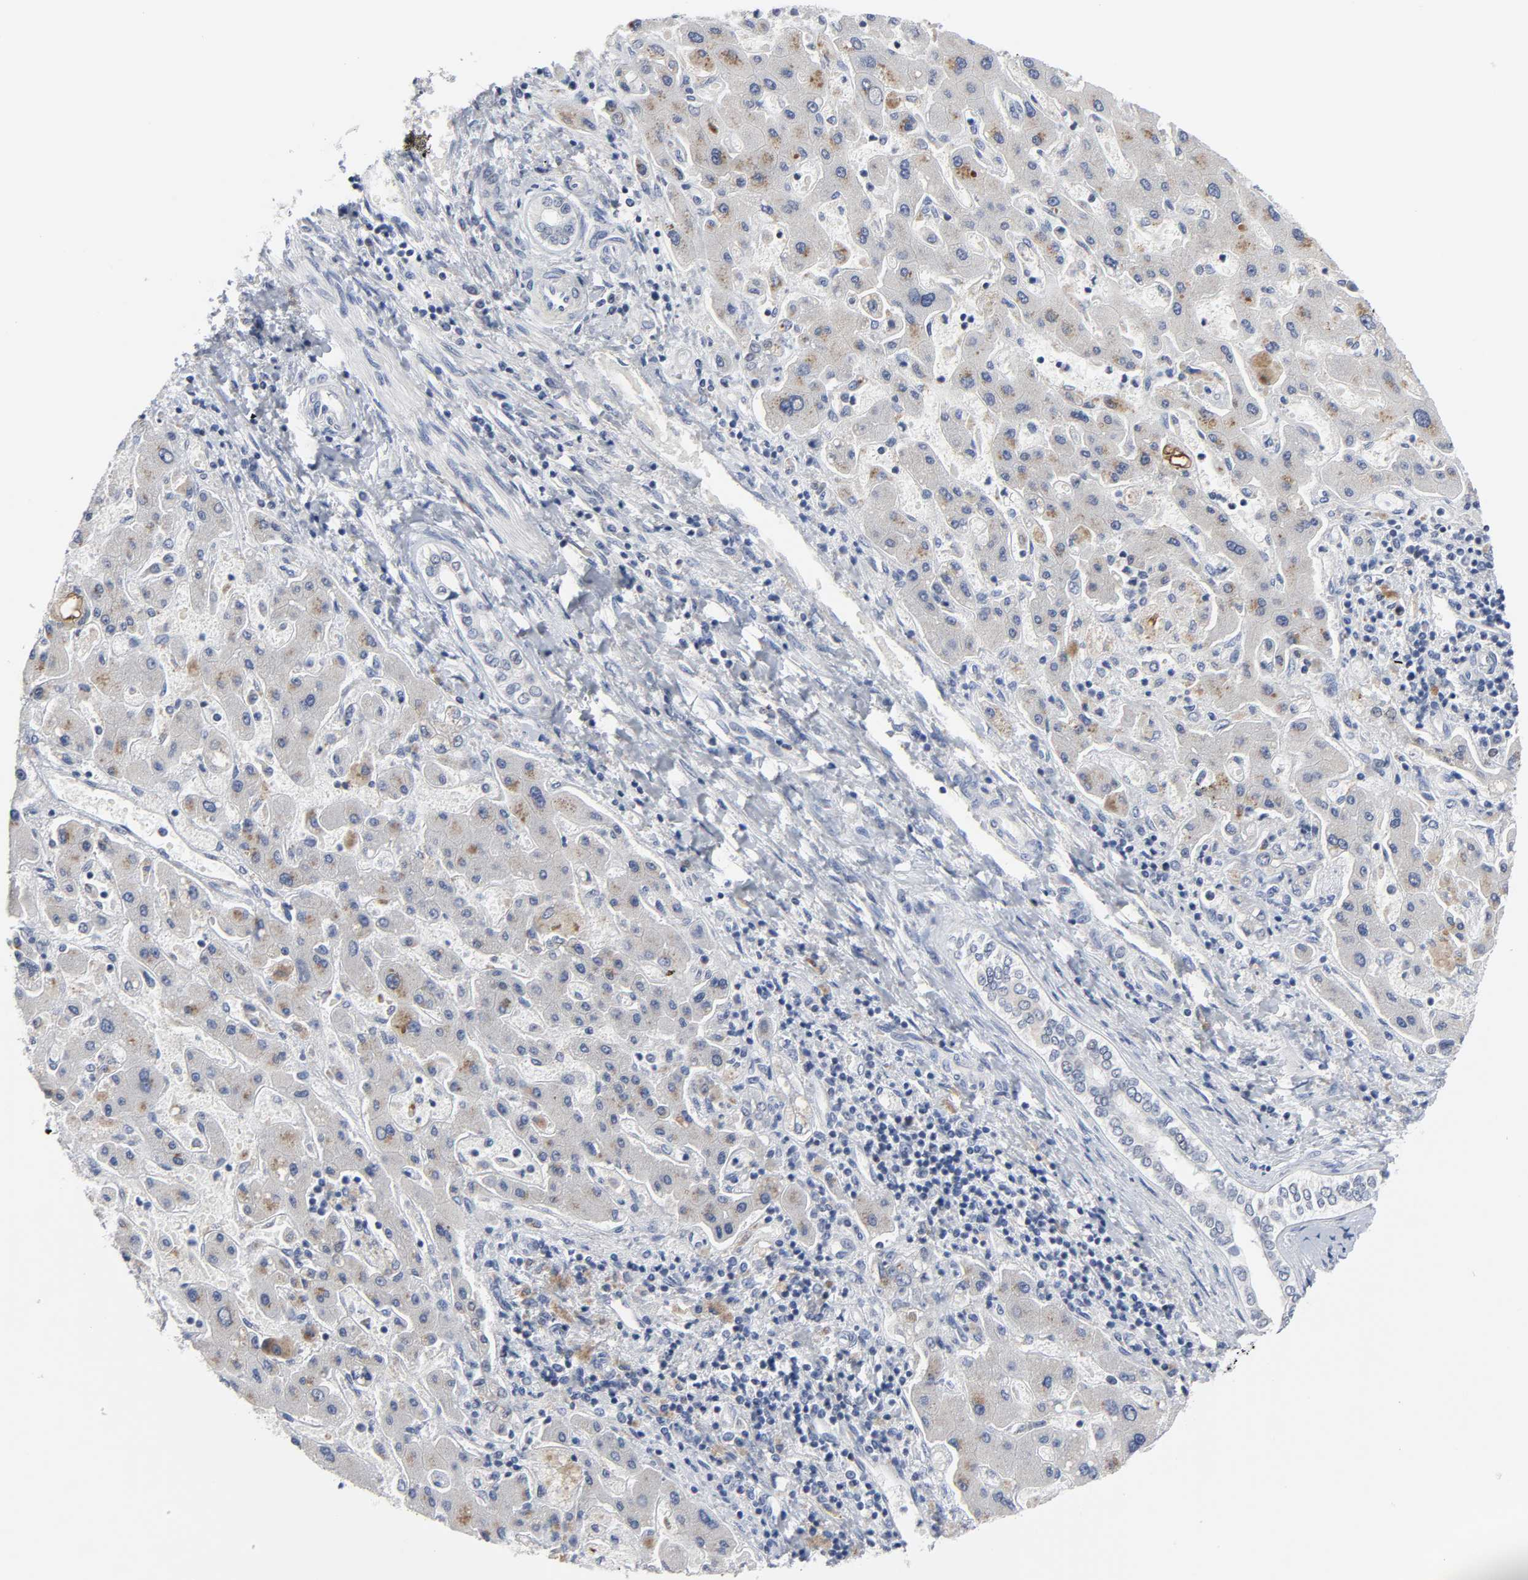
{"staining": {"intensity": "weak", "quantity": "25%-75%", "location": "cytoplasmic/membranous"}, "tissue": "liver cancer", "cell_type": "Tumor cells", "image_type": "cancer", "snomed": [{"axis": "morphology", "description": "Cholangiocarcinoma"}, {"axis": "topography", "description": "Liver"}], "caption": "Brown immunohistochemical staining in liver cancer (cholangiocarcinoma) exhibits weak cytoplasmic/membranous expression in about 25%-75% of tumor cells. (Brightfield microscopy of DAB IHC at high magnification).", "gene": "WEE1", "patient": {"sex": "male", "age": 50}}